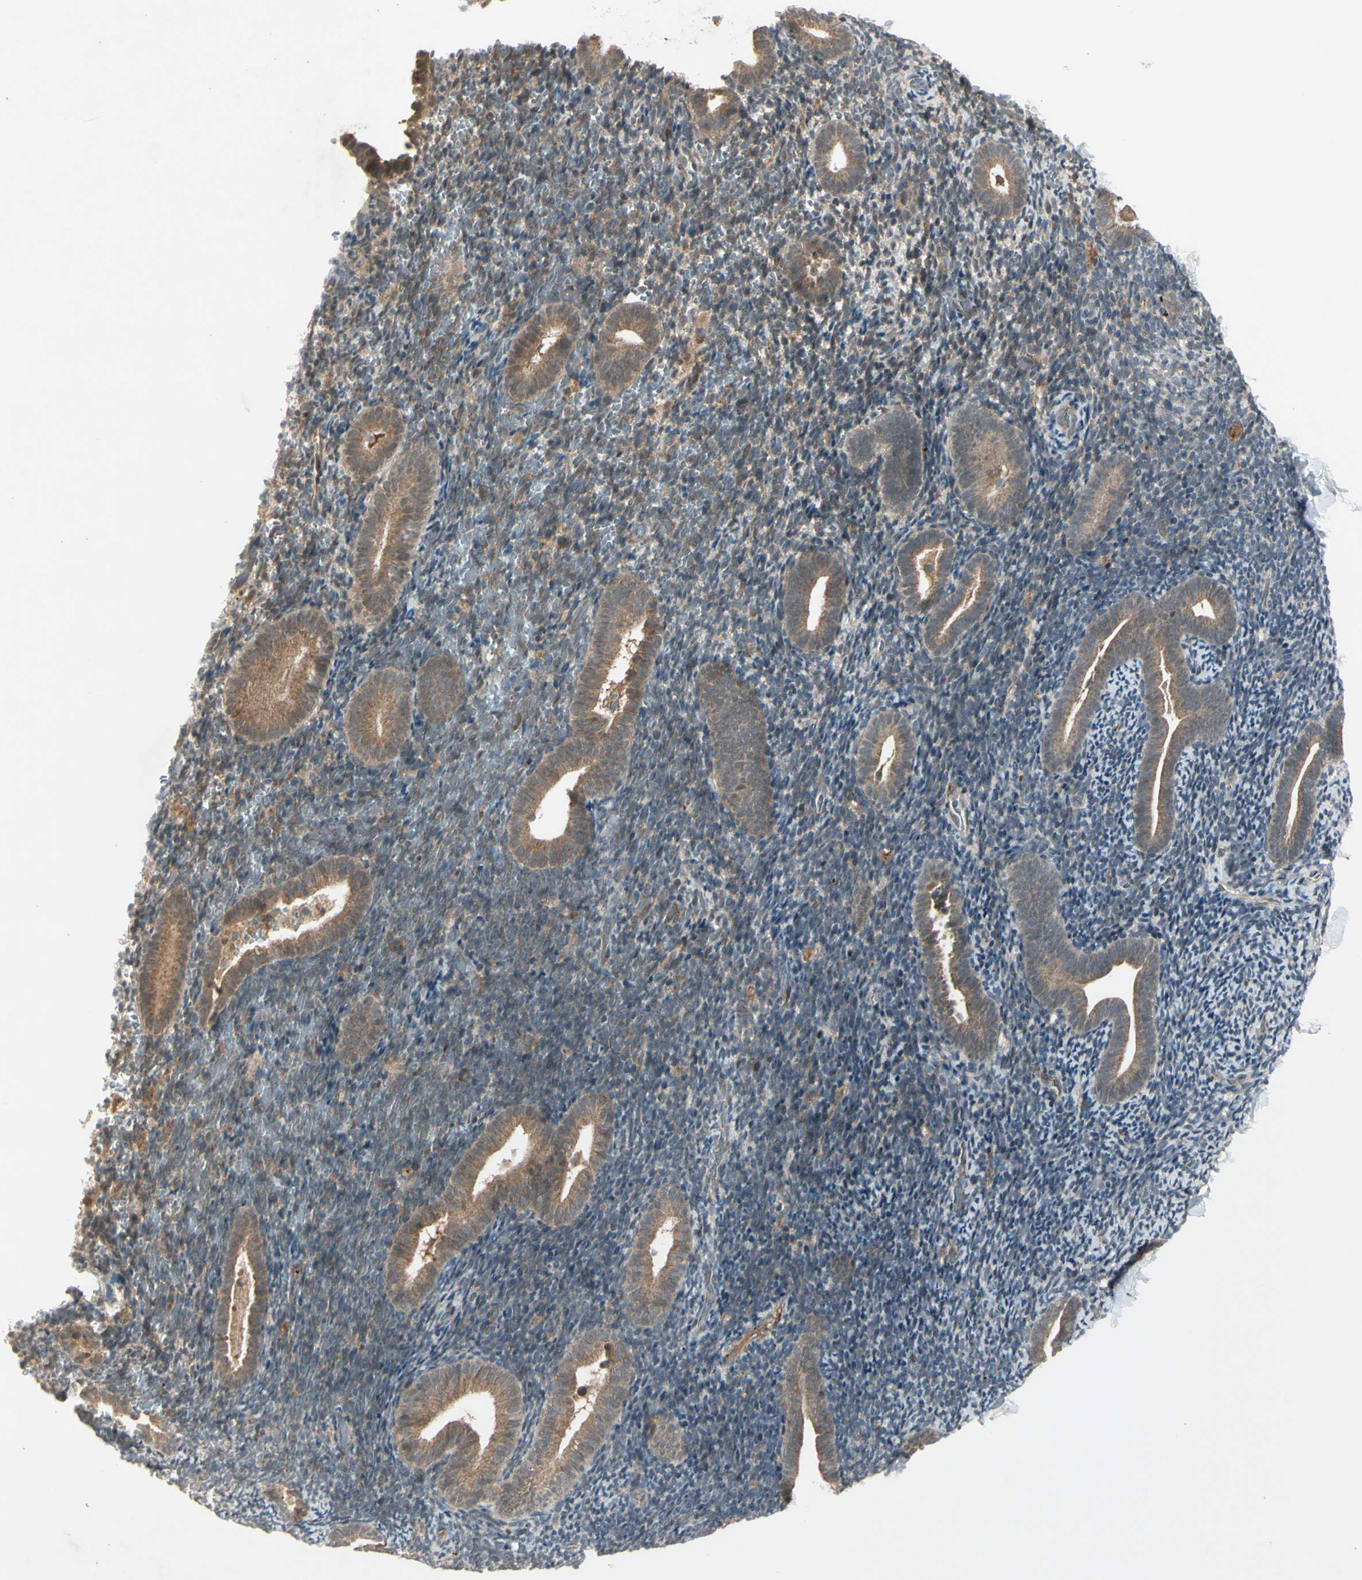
{"staining": {"intensity": "weak", "quantity": "25%-75%", "location": "cytoplasmic/membranous"}, "tissue": "endometrium", "cell_type": "Cells in endometrial stroma", "image_type": "normal", "snomed": [{"axis": "morphology", "description": "Normal tissue, NOS"}, {"axis": "topography", "description": "Endometrium"}], "caption": "Immunohistochemistry (IHC) (DAB (3,3'-diaminobenzidine)) staining of unremarkable endometrium displays weak cytoplasmic/membranous protein positivity in approximately 25%-75% of cells in endometrial stroma. The protein of interest is shown in brown color, while the nuclei are stained blue.", "gene": "FHDC1", "patient": {"sex": "female", "age": 51}}